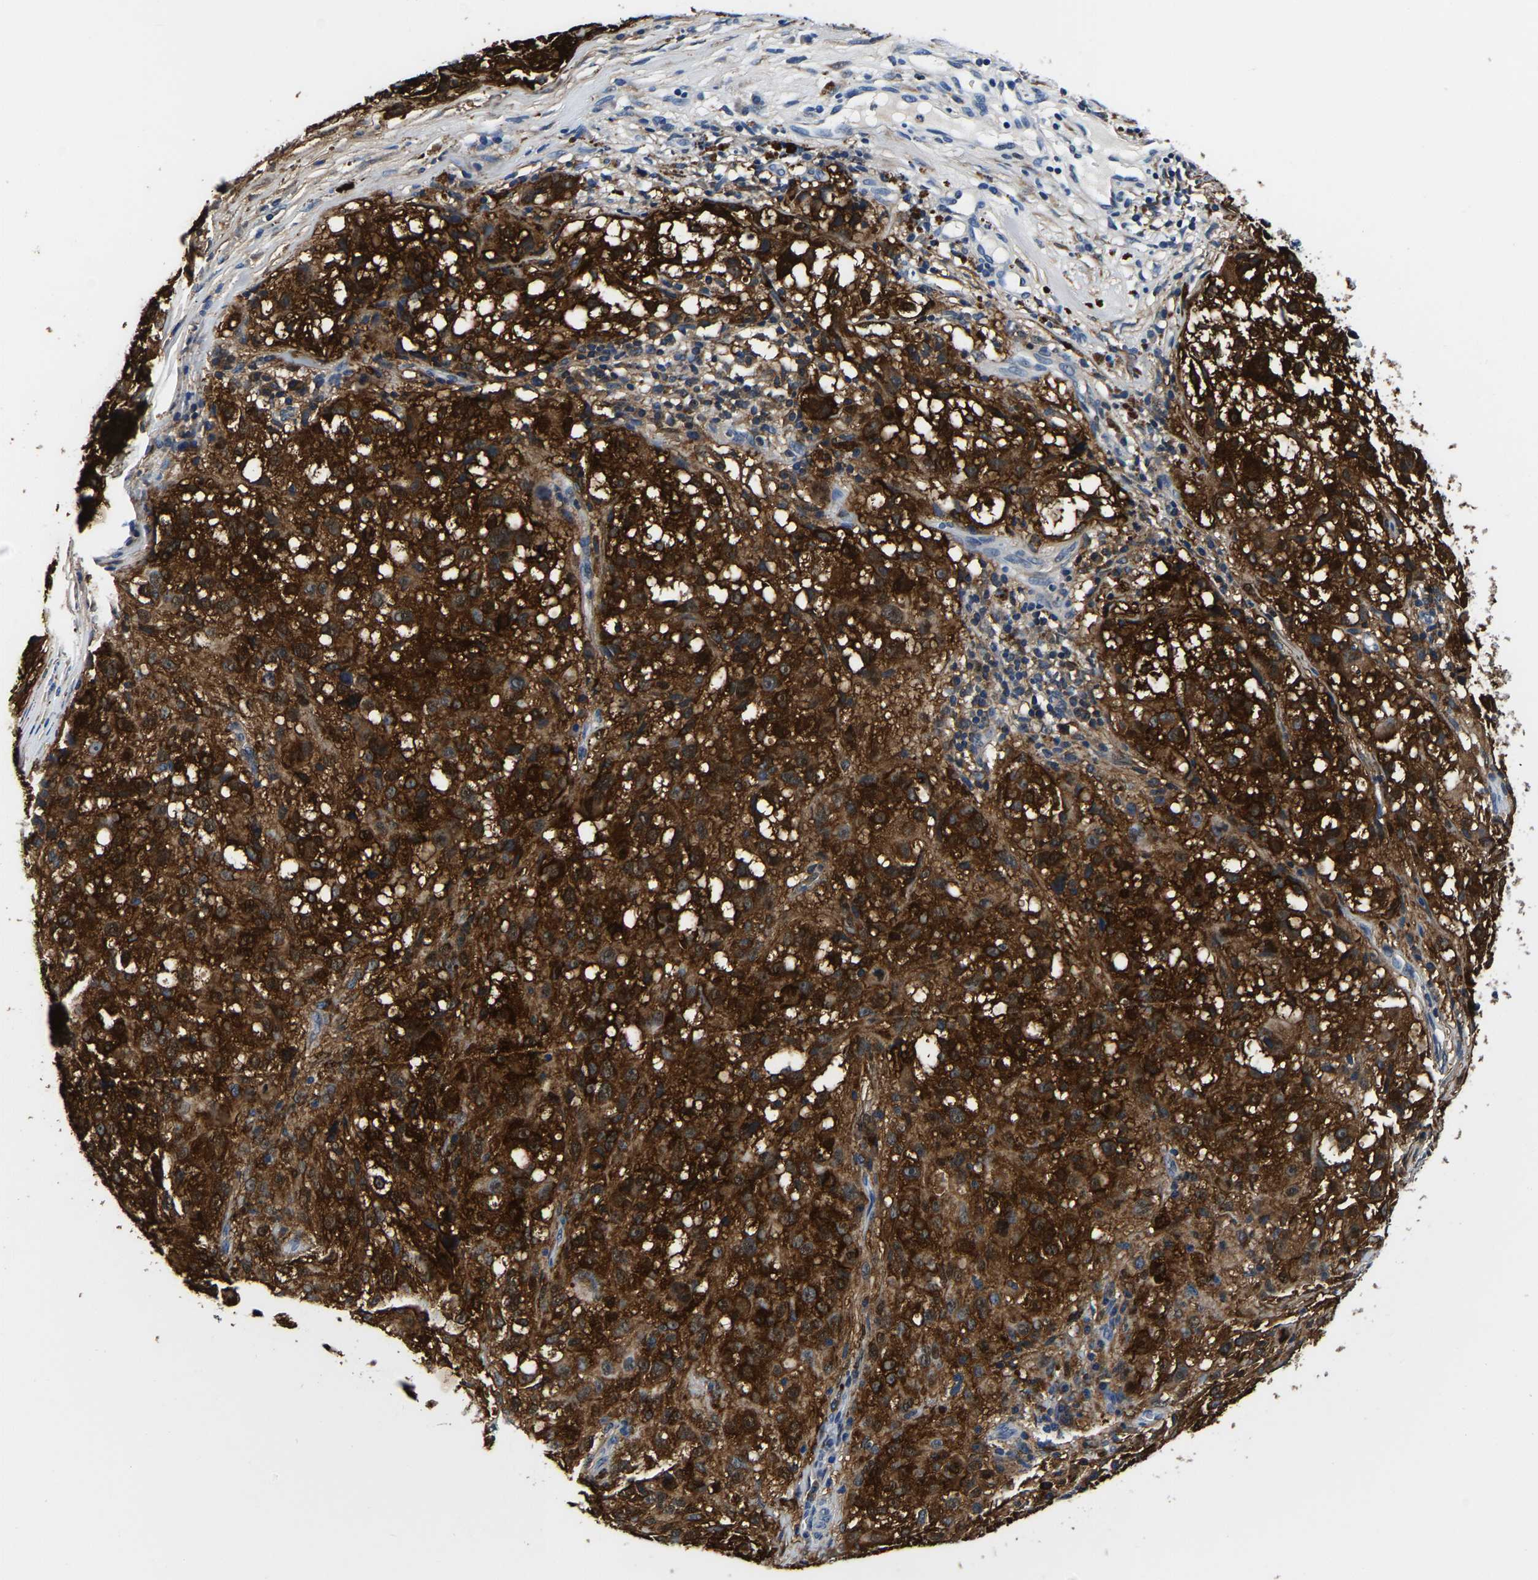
{"staining": {"intensity": "strong", "quantity": ">75%", "location": "cytoplasmic/membranous,nuclear"}, "tissue": "melanoma", "cell_type": "Tumor cells", "image_type": "cancer", "snomed": [{"axis": "morphology", "description": "Necrosis, NOS"}, {"axis": "morphology", "description": "Malignant melanoma, NOS"}, {"axis": "topography", "description": "Skin"}], "caption": "This photomicrograph displays malignant melanoma stained with immunohistochemistry (IHC) to label a protein in brown. The cytoplasmic/membranous and nuclear of tumor cells show strong positivity for the protein. Nuclei are counter-stained blue.", "gene": "S100A13", "patient": {"sex": "female", "age": 87}}